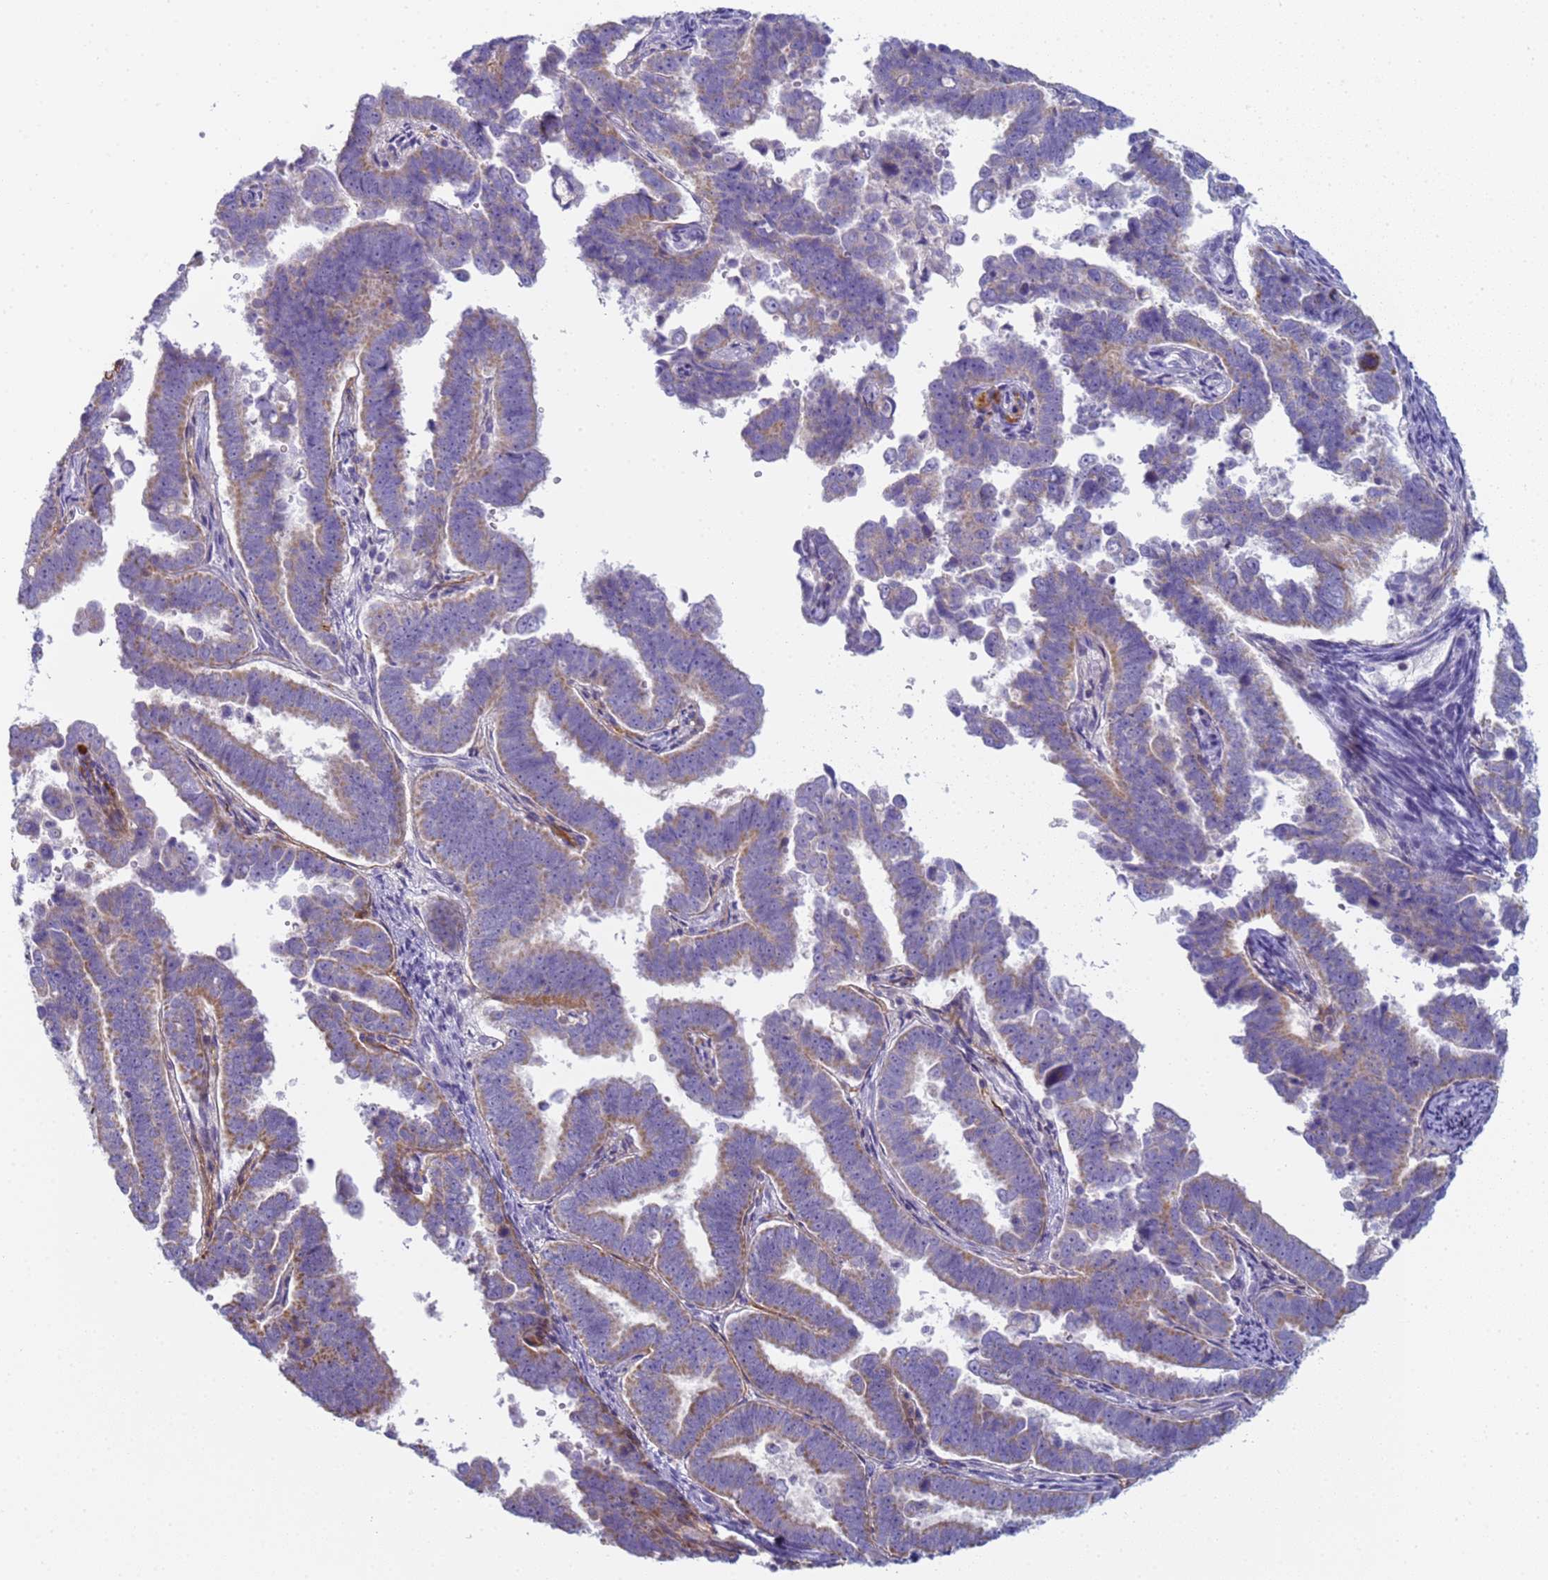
{"staining": {"intensity": "moderate", "quantity": "25%-75%", "location": "cytoplasmic/membranous"}, "tissue": "endometrial cancer", "cell_type": "Tumor cells", "image_type": "cancer", "snomed": [{"axis": "morphology", "description": "Adenocarcinoma, NOS"}, {"axis": "topography", "description": "Endometrium"}], "caption": "Moderate cytoplasmic/membranous protein positivity is present in approximately 25%-75% of tumor cells in endometrial cancer (adenocarcinoma).", "gene": "CR1", "patient": {"sex": "female", "age": 75}}